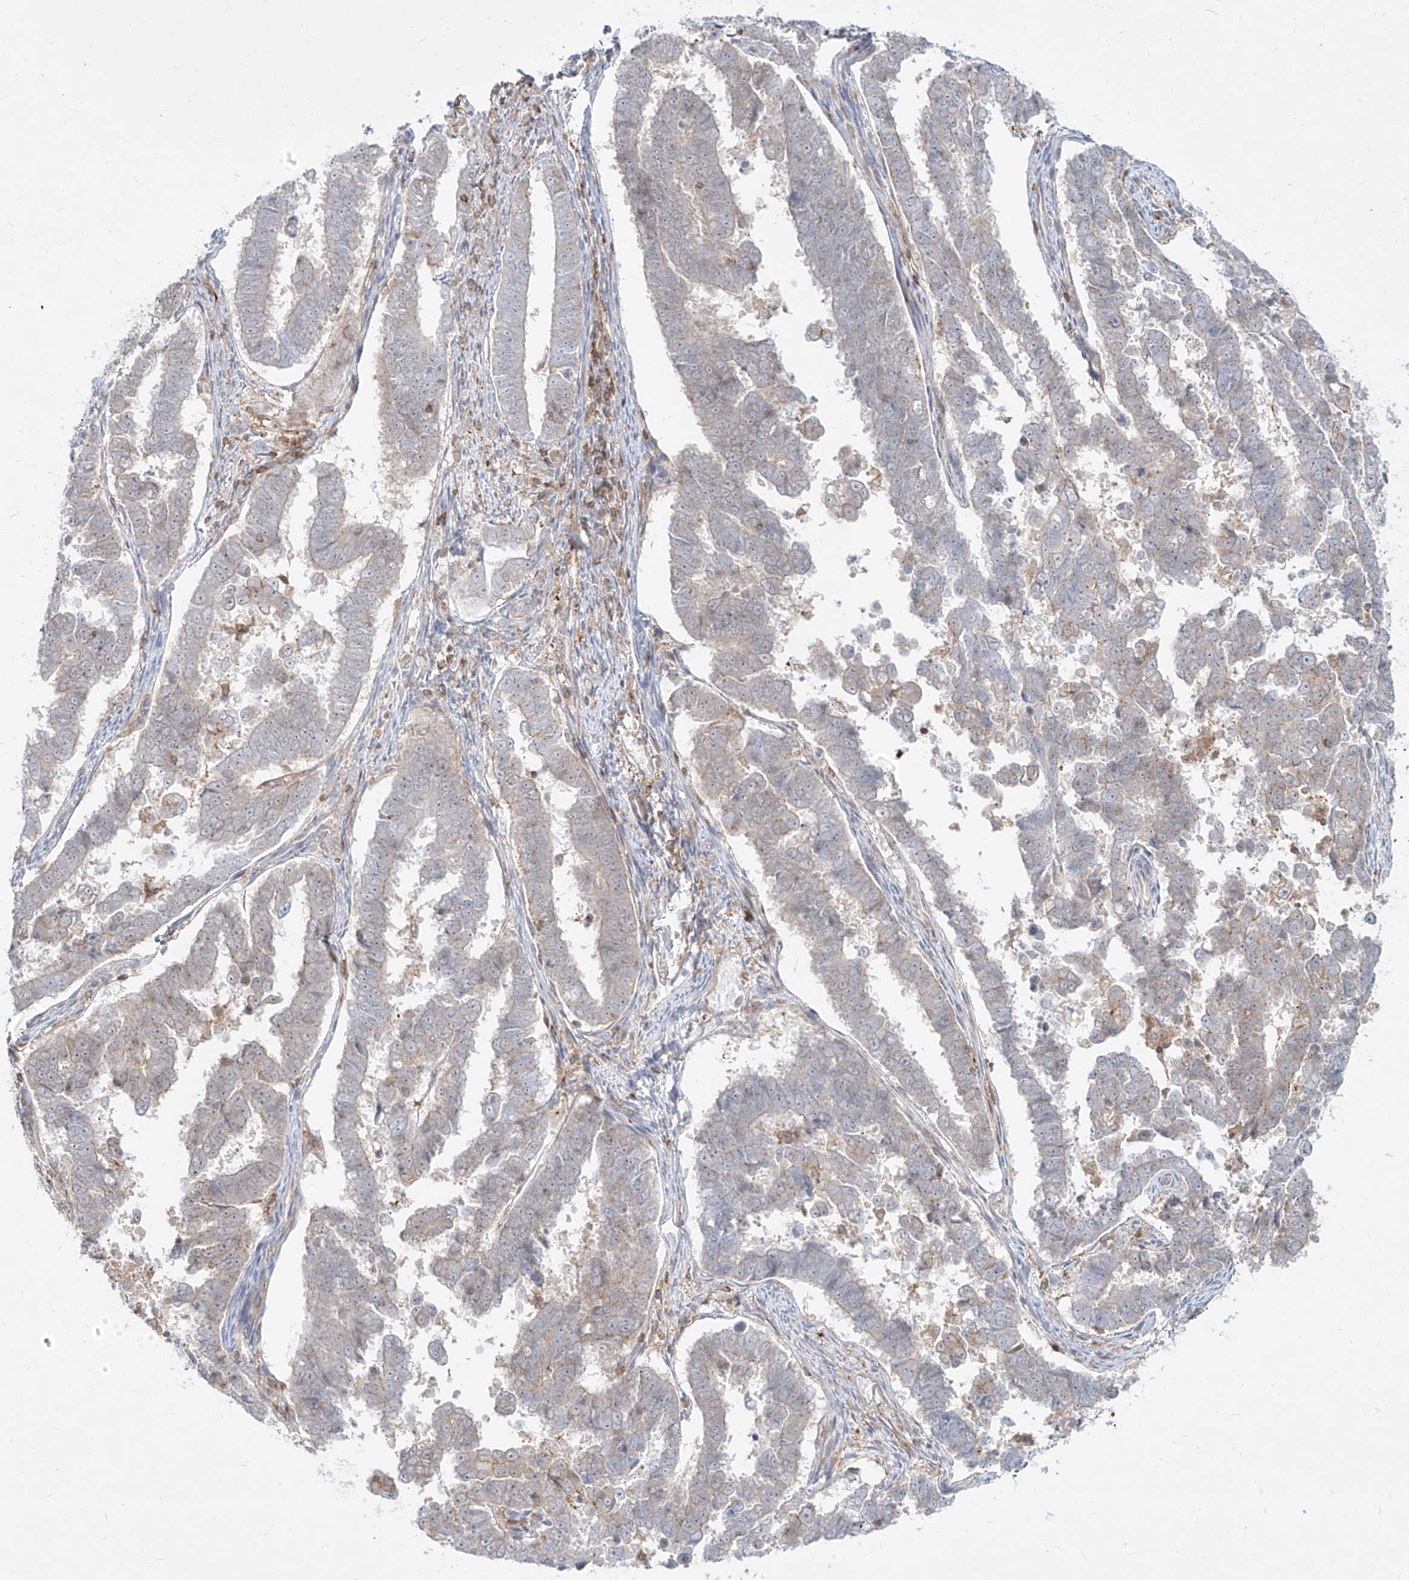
{"staining": {"intensity": "negative", "quantity": "none", "location": "none"}, "tissue": "endometrial cancer", "cell_type": "Tumor cells", "image_type": "cancer", "snomed": [{"axis": "morphology", "description": "Adenocarcinoma, NOS"}, {"axis": "topography", "description": "Endometrium"}], "caption": "The histopathology image displays no staining of tumor cells in endometrial adenocarcinoma.", "gene": "SLC2A12", "patient": {"sex": "female", "age": 75}}